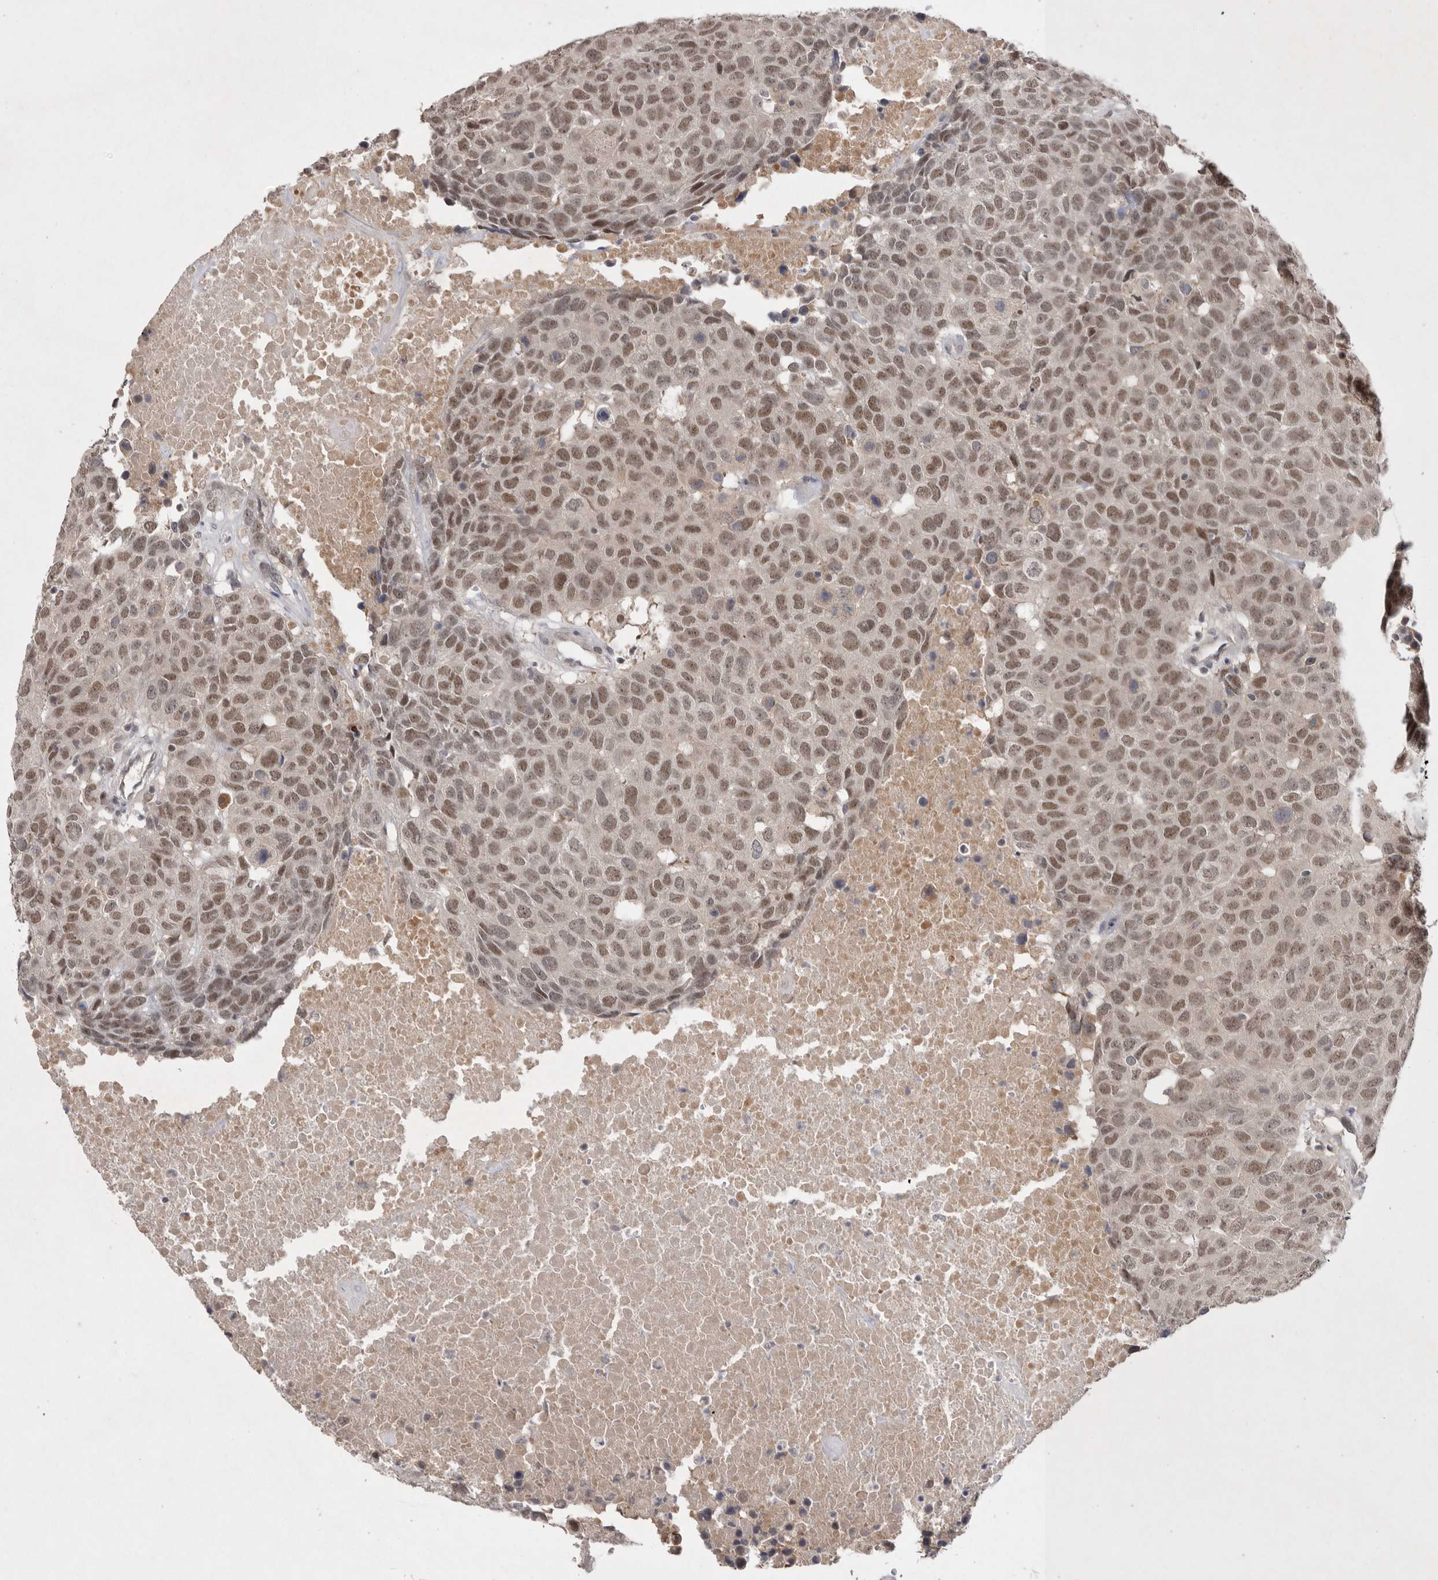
{"staining": {"intensity": "moderate", "quantity": ">75%", "location": "nuclear"}, "tissue": "head and neck cancer", "cell_type": "Tumor cells", "image_type": "cancer", "snomed": [{"axis": "morphology", "description": "Squamous cell carcinoma, NOS"}, {"axis": "topography", "description": "Head-Neck"}], "caption": "Immunohistochemical staining of head and neck squamous cell carcinoma reveals medium levels of moderate nuclear positivity in approximately >75% of tumor cells. (DAB = brown stain, brightfield microscopy at high magnification).", "gene": "HUS1", "patient": {"sex": "male", "age": 66}}